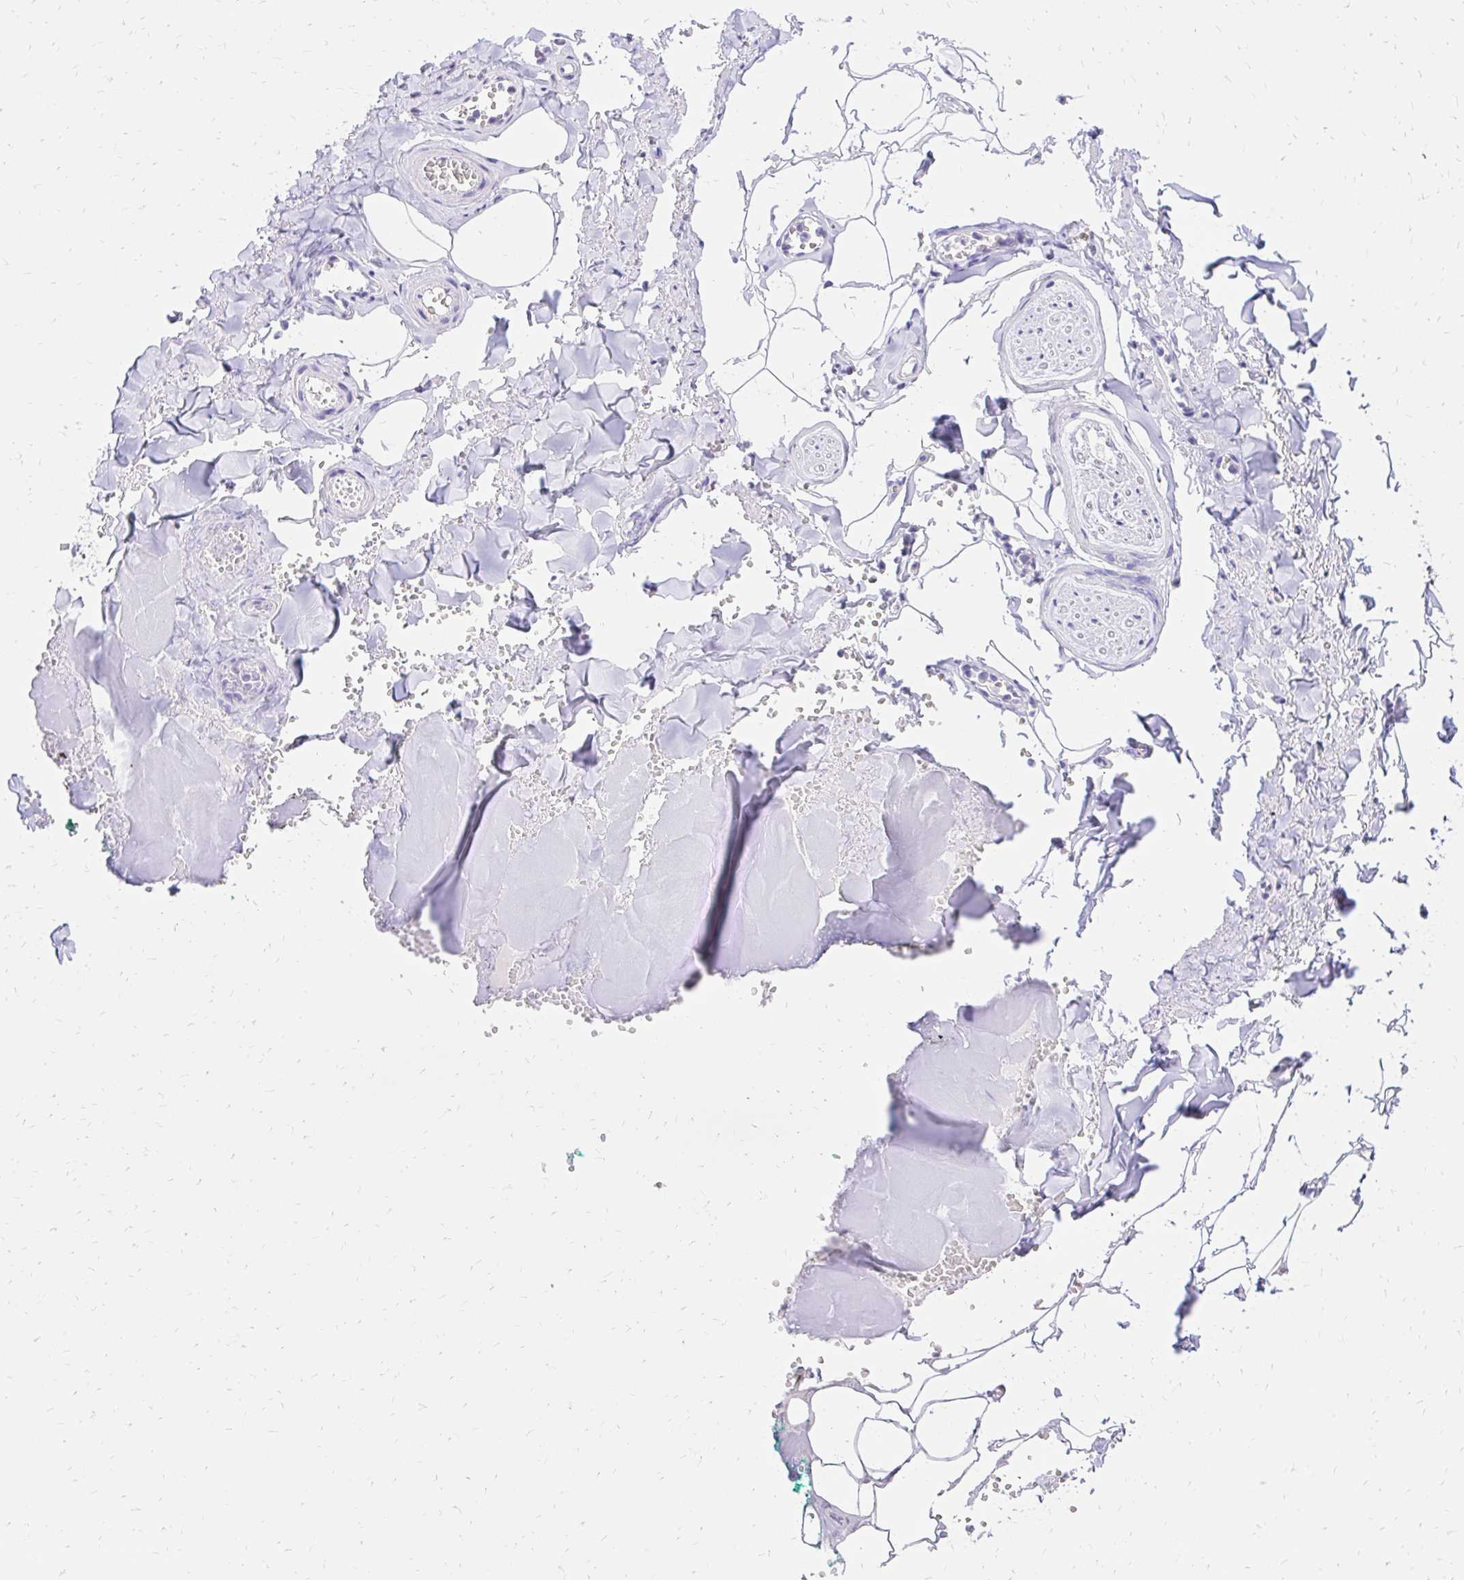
{"staining": {"intensity": "negative", "quantity": "none", "location": "none"}, "tissue": "adipose tissue", "cell_type": "Adipocytes", "image_type": "normal", "snomed": [{"axis": "morphology", "description": "Normal tissue, NOS"}, {"axis": "topography", "description": "Vulva"}, {"axis": "topography", "description": "Peripheral nerve tissue"}], "caption": "DAB (3,3'-diaminobenzidine) immunohistochemical staining of benign human adipose tissue displays no significant expression in adipocytes.", "gene": "S100G", "patient": {"sex": "female", "age": 66}}